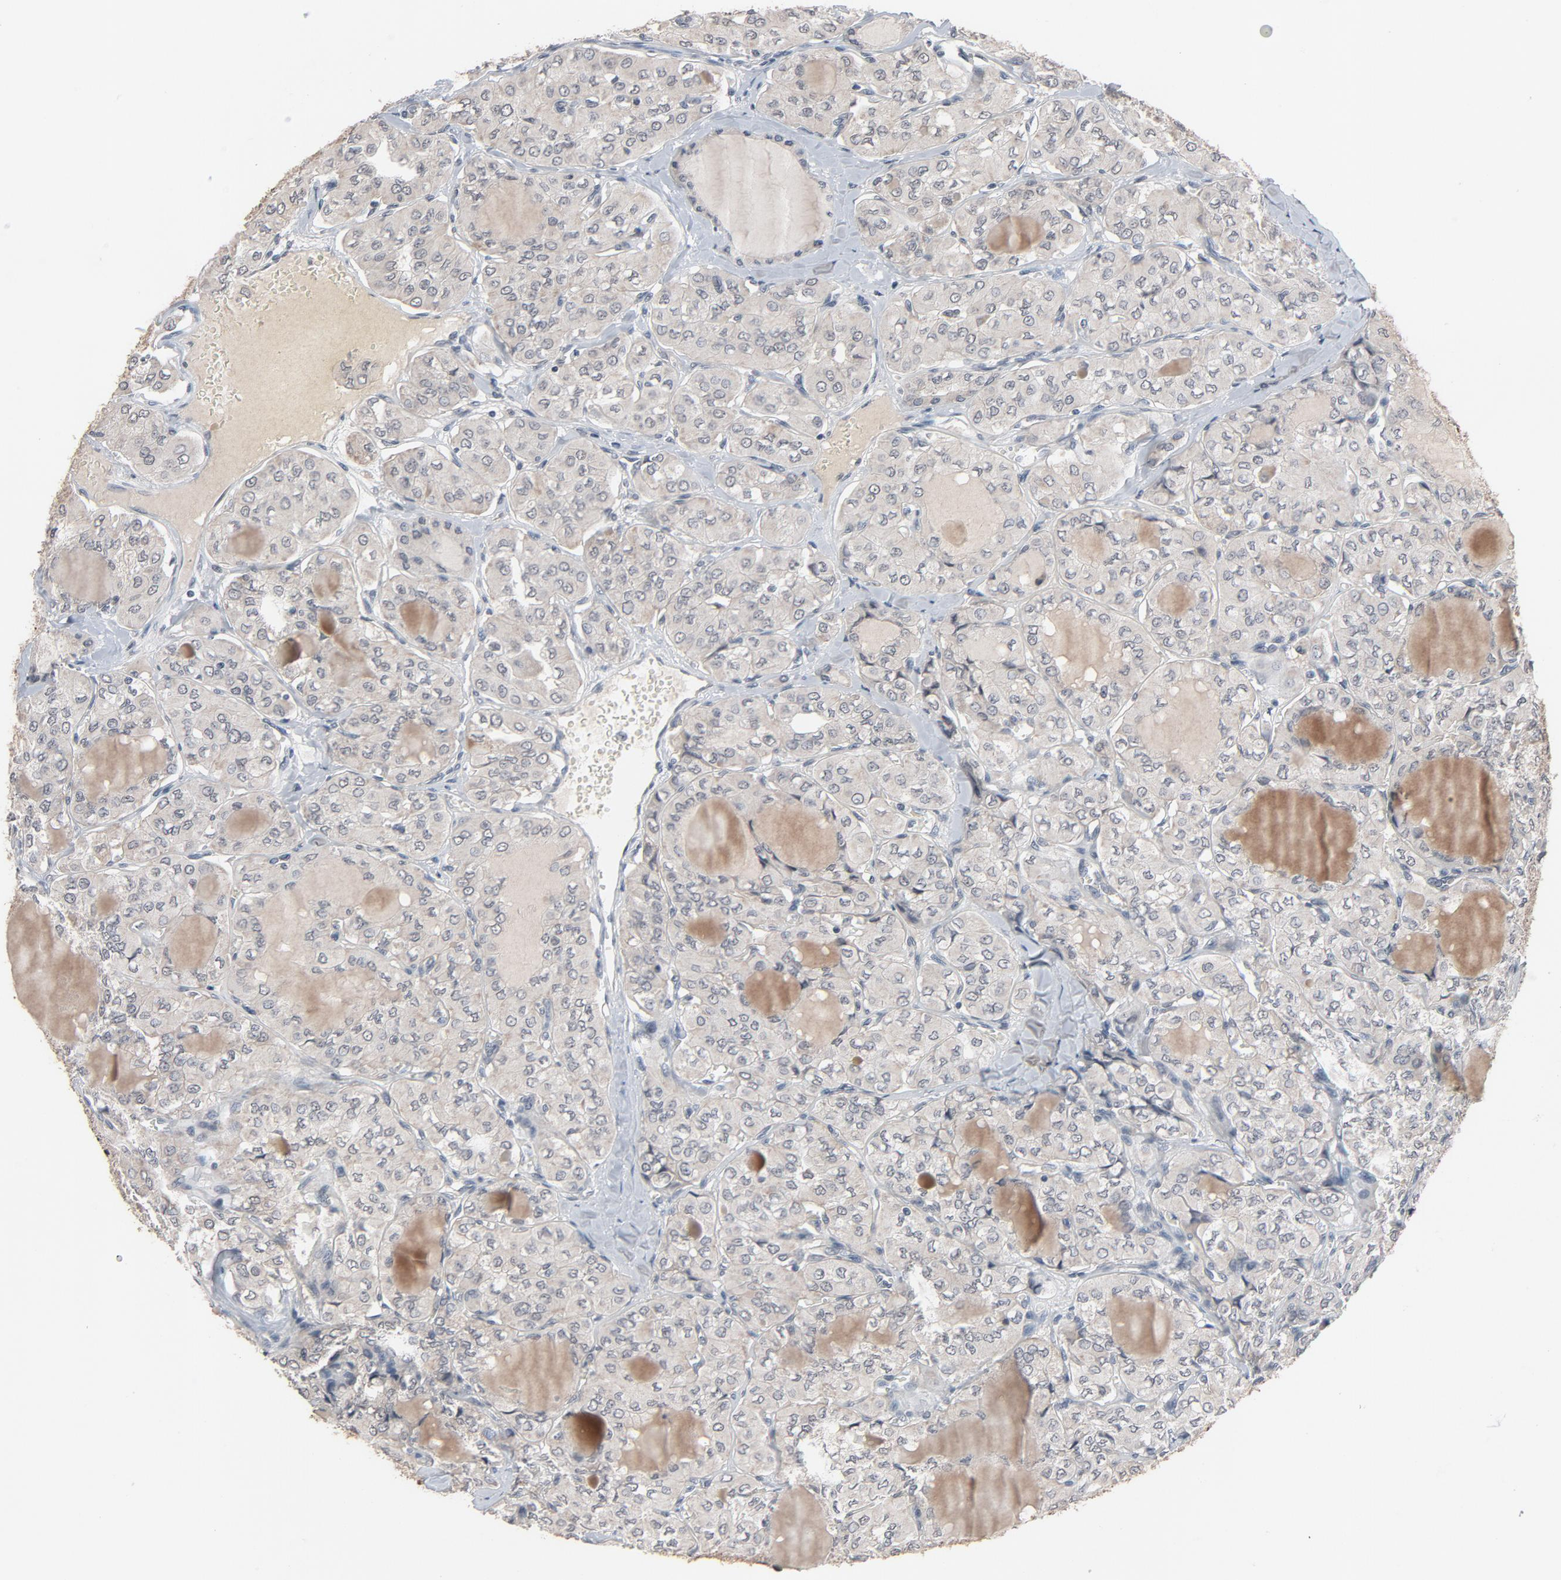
{"staining": {"intensity": "weak", "quantity": ">75%", "location": "cytoplasmic/membranous"}, "tissue": "thyroid cancer", "cell_type": "Tumor cells", "image_type": "cancer", "snomed": [{"axis": "morphology", "description": "Papillary adenocarcinoma, NOS"}, {"axis": "topography", "description": "Thyroid gland"}], "caption": "High-magnification brightfield microscopy of thyroid cancer (papillary adenocarcinoma) stained with DAB (3,3'-diaminobenzidine) (brown) and counterstained with hematoxylin (blue). tumor cells exhibit weak cytoplasmic/membranous expression is present in about>75% of cells.", "gene": "MT3", "patient": {"sex": "male", "age": 20}}